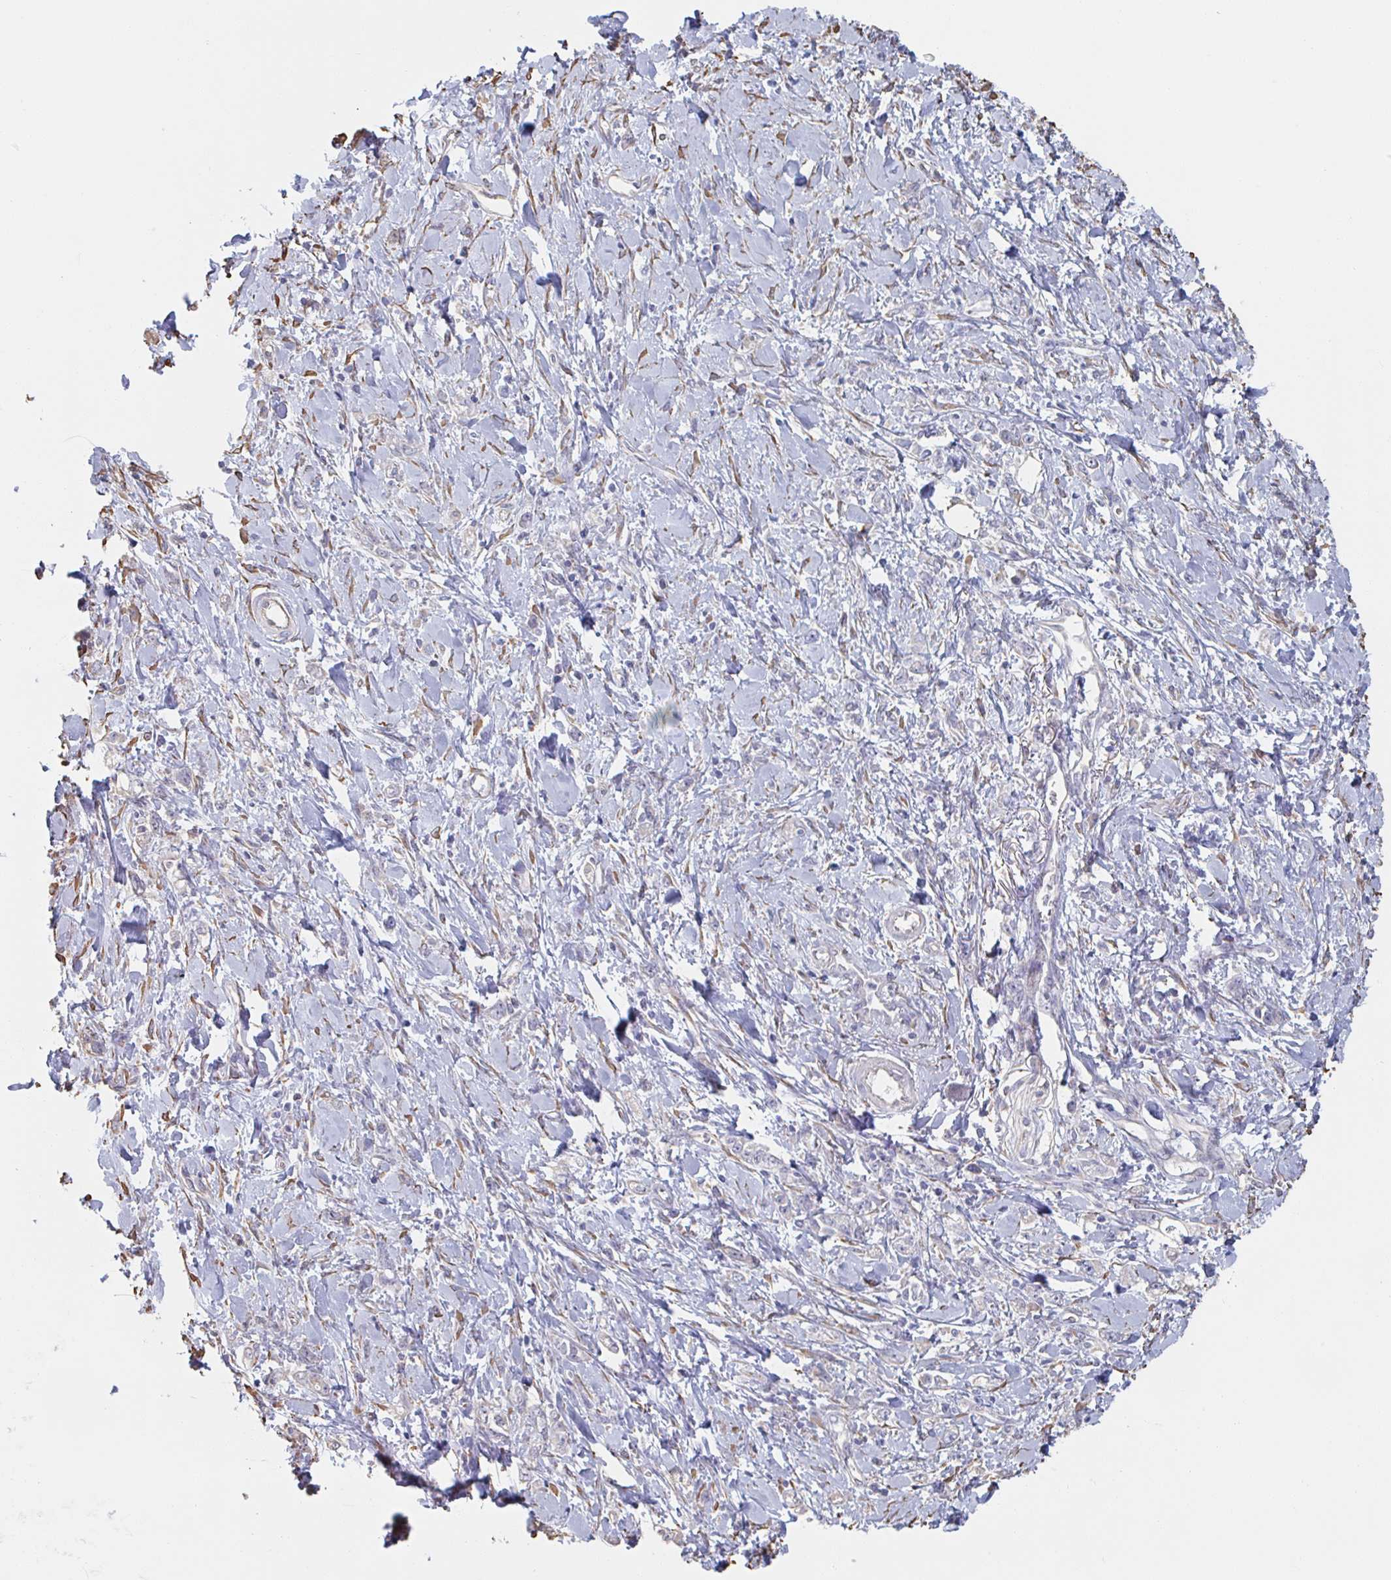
{"staining": {"intensity": "negative", "quantity": "none", "location": "none"}, "tissue": "stomach cancer", "cell_type": "Tumor cells", "image_type": "cancer", "snomed": [{"axis": "morphology", "description": "Adenocarcinoma, NOS"}, {"axis": "topography", "description": "Stomach"}], "caption": "This is an immunohistochemistry image of stomach cancer. There is no staining in tumor cells.", "gene": "RAB5IF", "patient": {"sex": "female", "age": 76}}